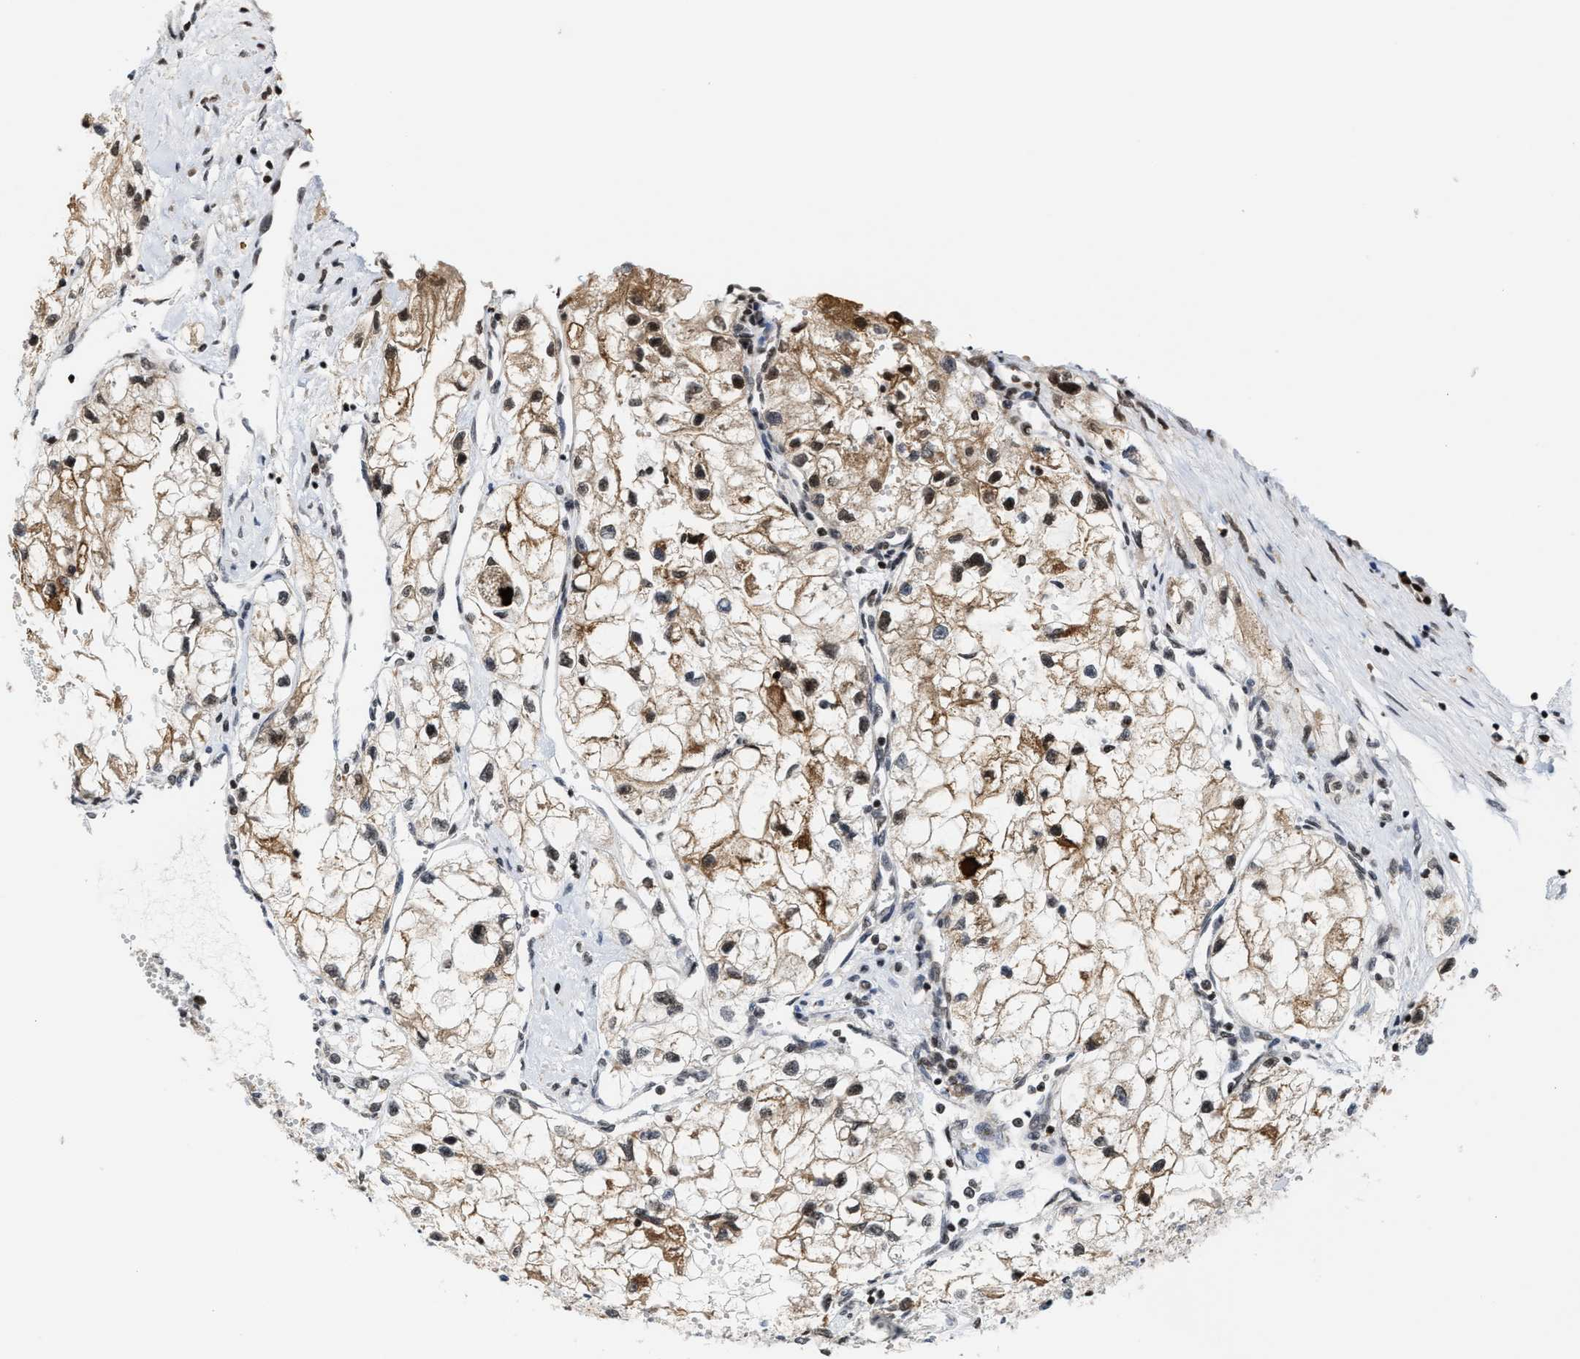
{"staining": {"intensity": "moderate", "quantity": ">75%", "location": "cytoplasmic/membranous,nuclear"}, "tissue": "renal cancer", "cell_type": "Tumor cells", "image_type": "cancer", "snomed": [{"axis": "morphology", "description": "Adenocarcinoma, NOS"}, {"axis": "topography", "description": "Kidney"}], "caption": "An image of adenocarcinoma (renal) stained for a protein shows moderate cytoplasmic/membranous and nuclear brown staining in tumor cells.", "gene": "ANKRD6", "patient": {"sex": "female", "age": 70}}